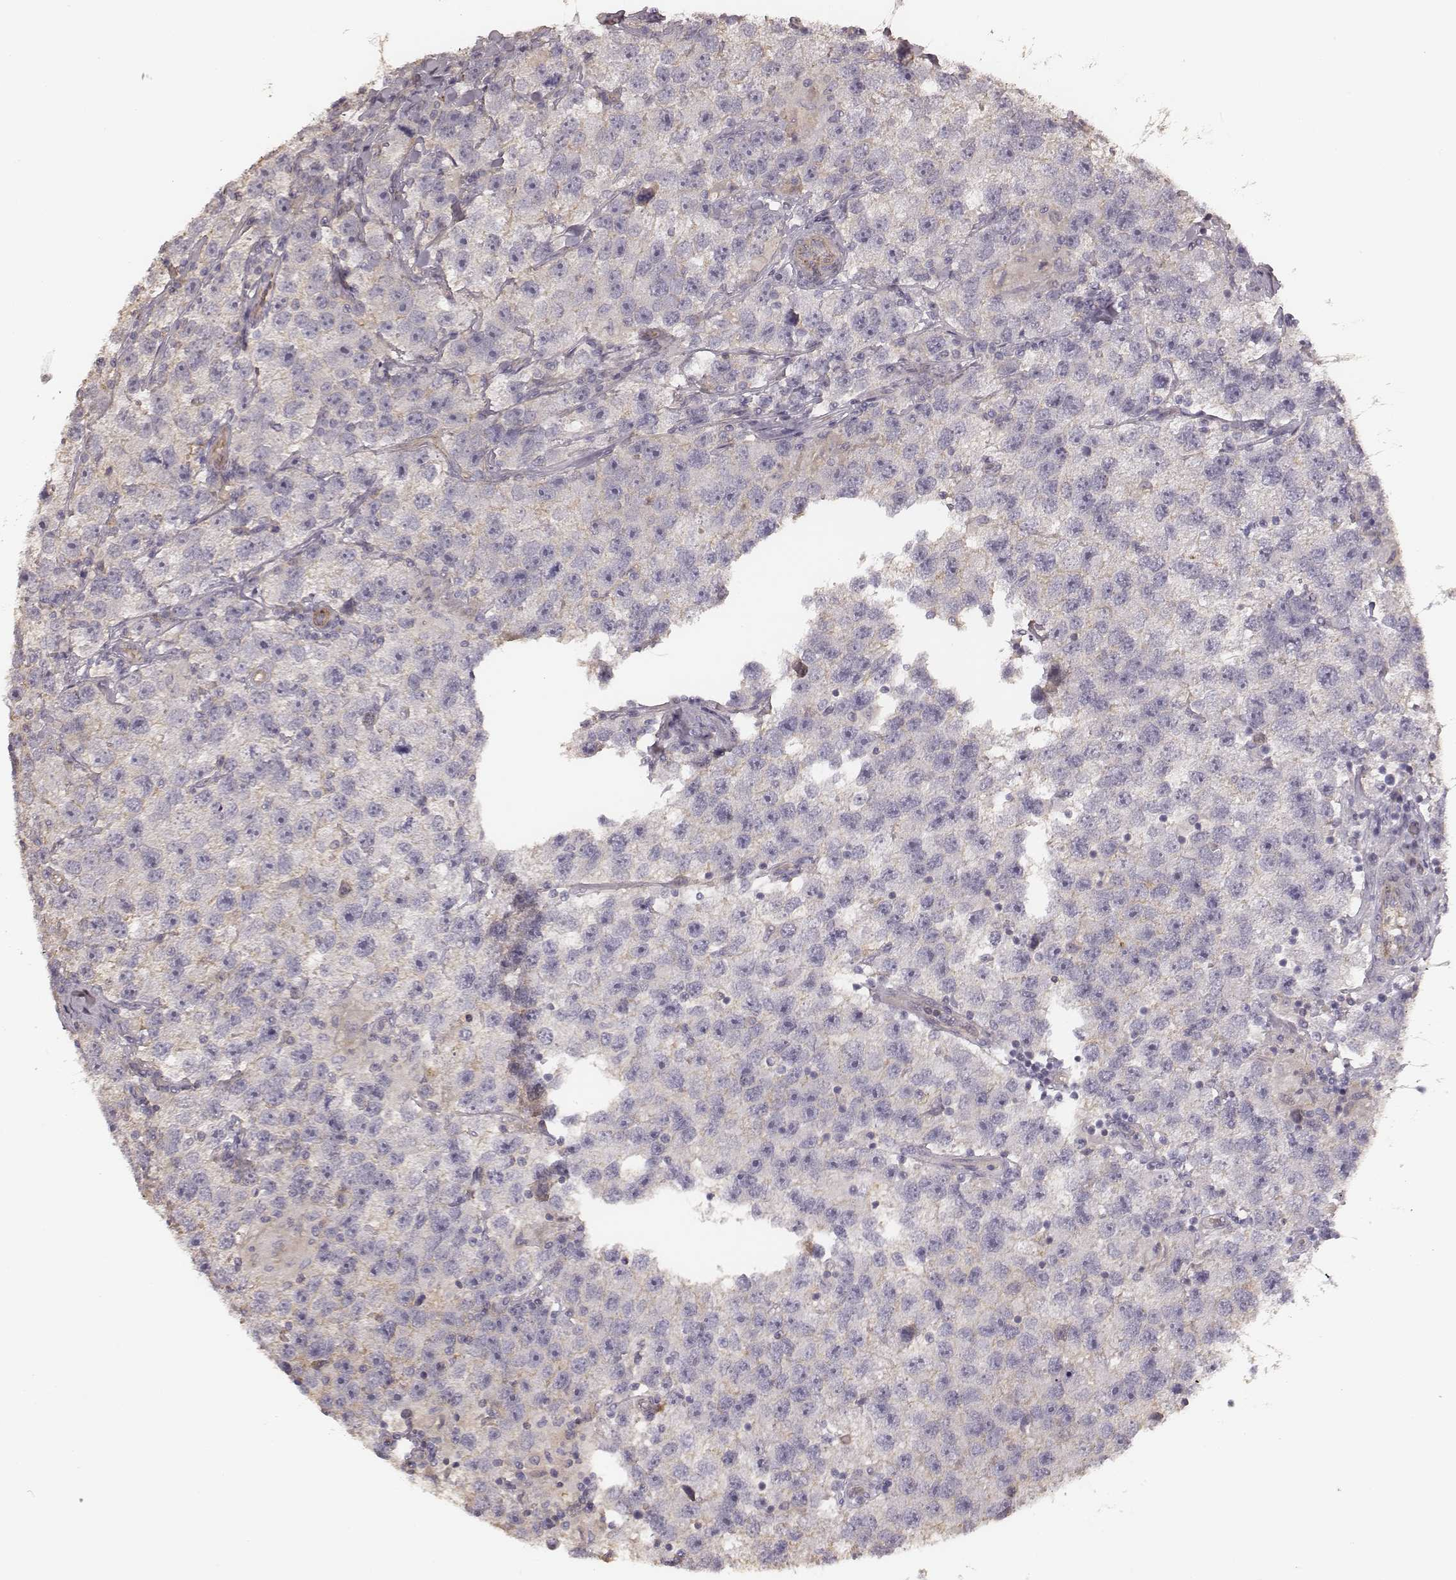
{"staining": {"intensity": "negative", "quantity": "none", "location": "none"}, "tissue": "testis cancer", "cell_type": "Tumor cells", "image_type": "cancer", "snomed": [{"axis": "morphology", "description": "Seminoma, NOS"}, {"axis": "topography", "description": "Testis"}], "caption": "The histopathology image demonstrates no significant positivity in tumor cells of testis cancer (seminoma).", "gene": "OTOGL", "patient": {"sex": "male", "age": 26}}